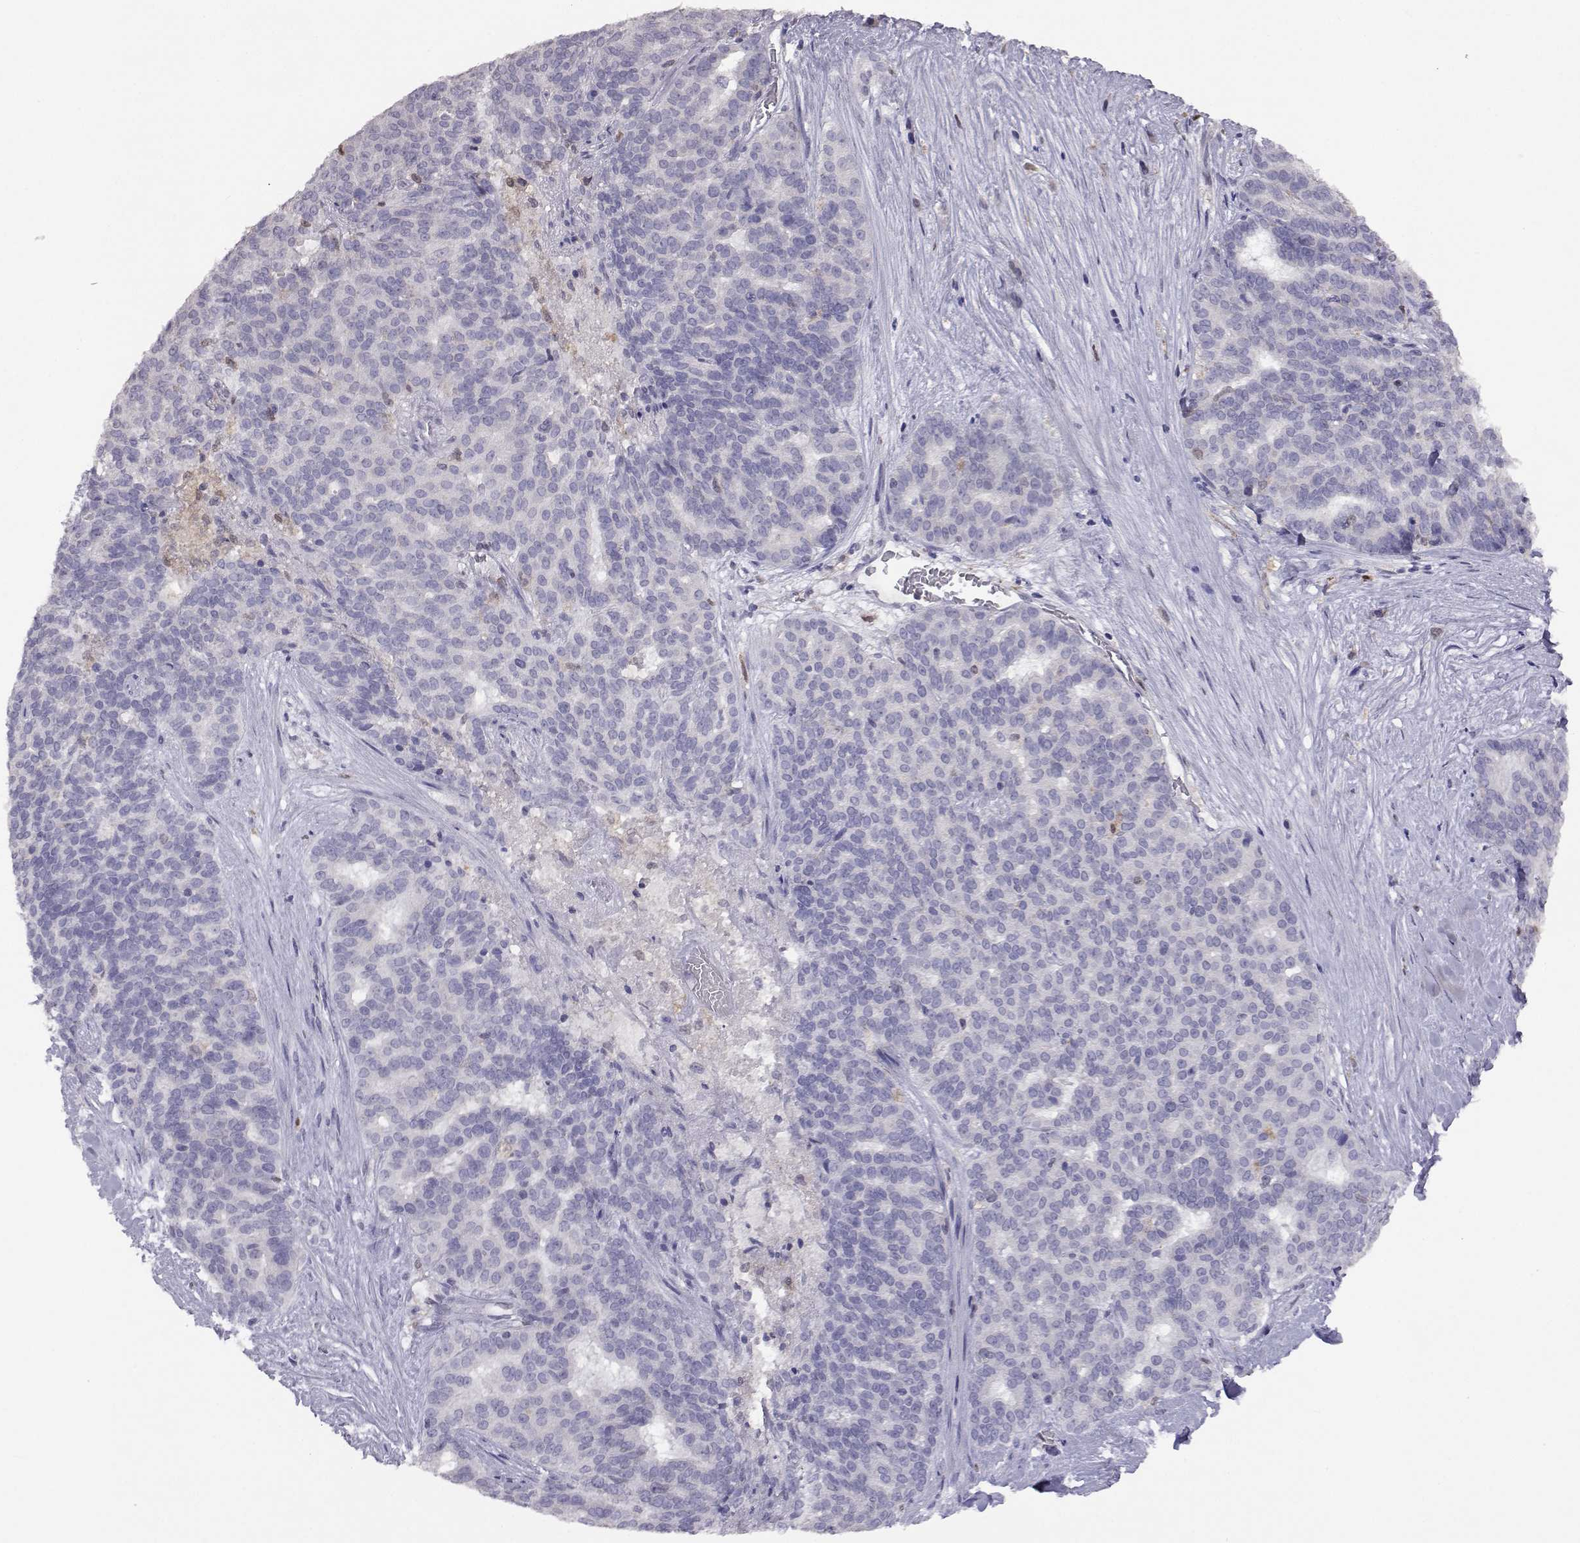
{"staining": {"intensity": "negative", "quantity": "none", "location": "none"}, "tissue": "liver cancer", "cell_type": "Tumor cells", "image_type": "cancer", "snomed": [{"axis": "morphology", "description": "Cholangiocarcinoma"}, {"axis": "topography", "description": "Liver"}], "caption": "The micrograph demonstrates no significant expression in tumor cells of cholangiocarcinoma (liver).", "gene": "AKR1B1", "patient": {"sex": "female", "age": 47}}